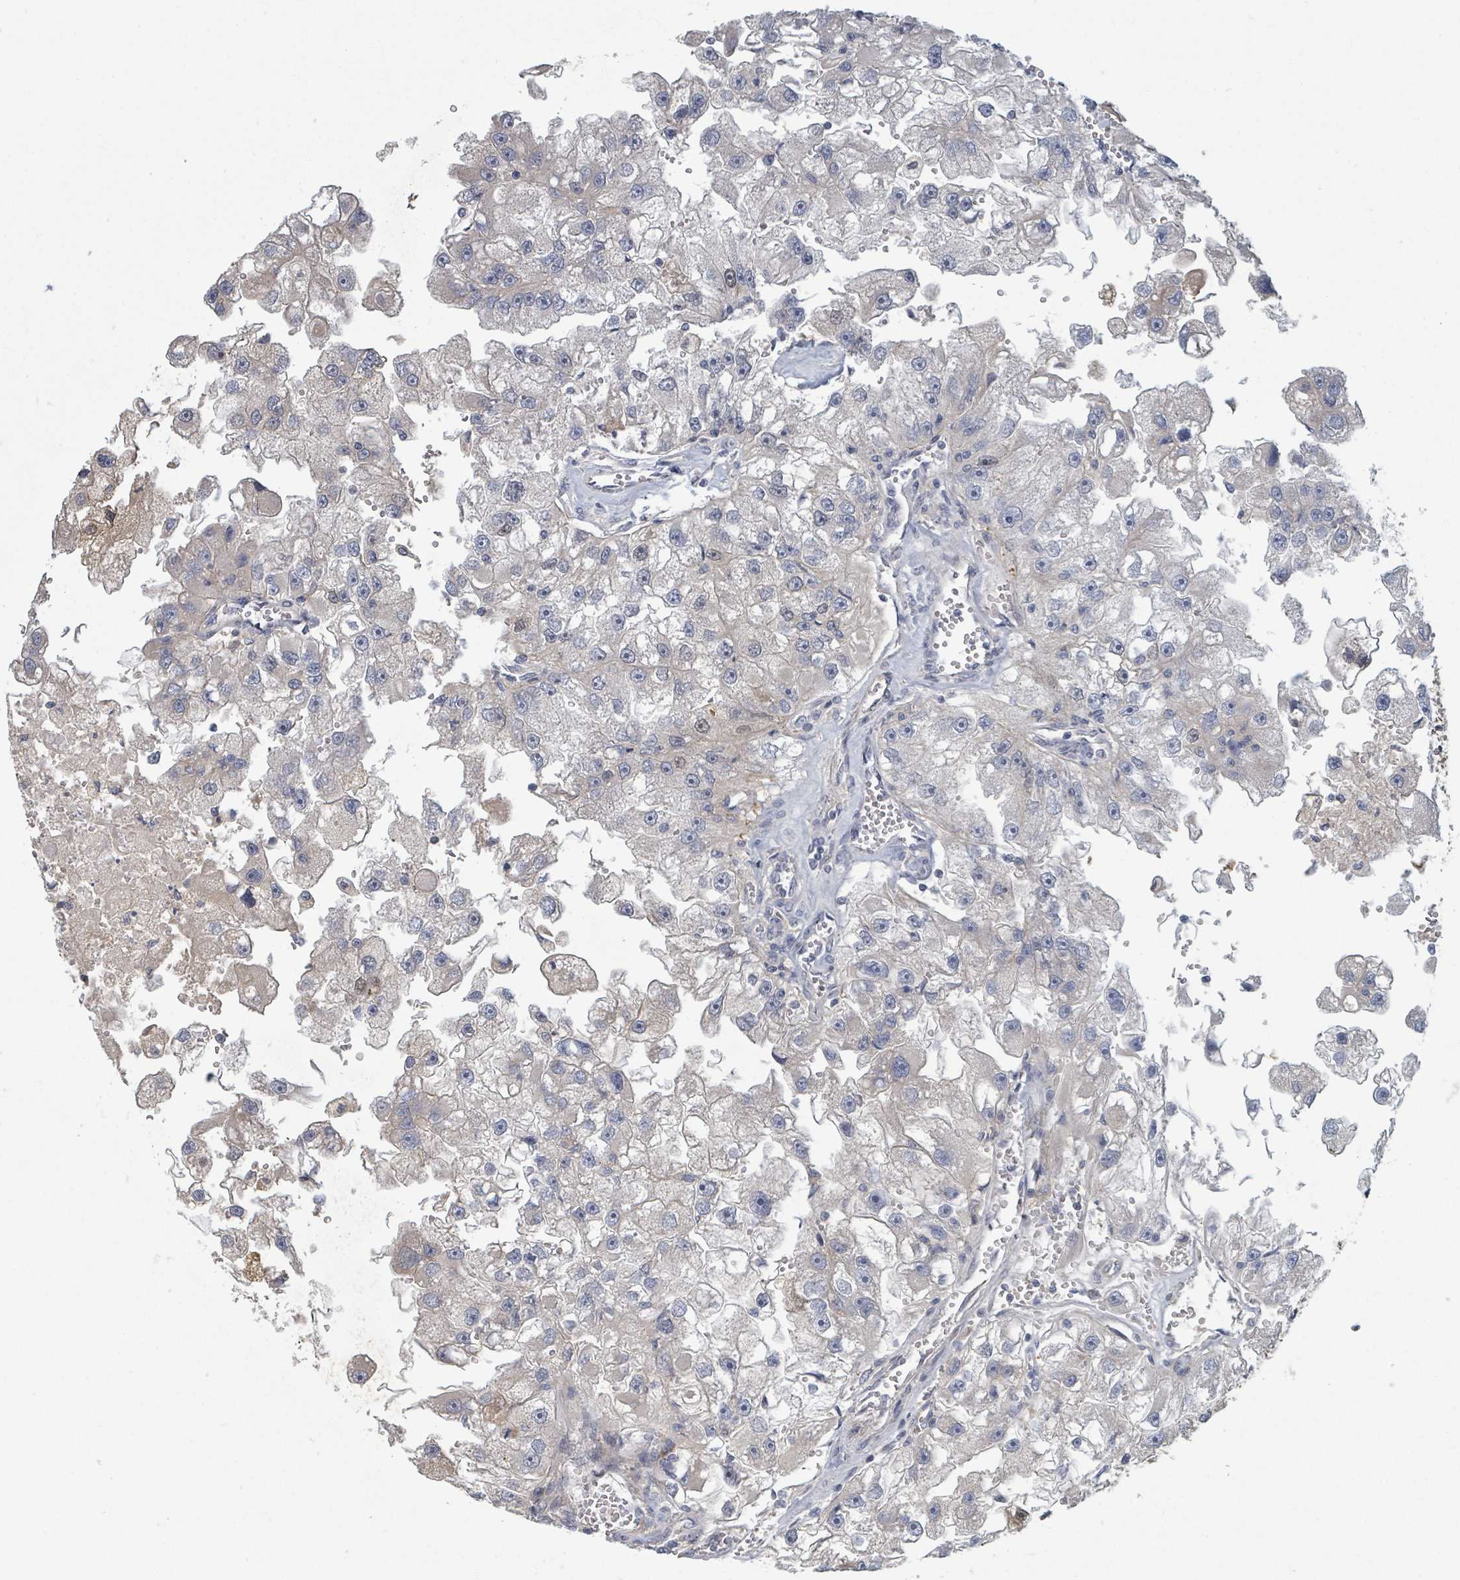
{"staining": {"intensity": "weak", "quantity": "<25%", "location": "cytoplasmic/membranous"}, "tissue": "renal cancer", "cell_type": "Tumor cells", "image_type": "cancer", "snomed": [{"axis": "morphology", "description": "Adenocarcinoma, NOS"}, {"axis": "topography", "description": "Kidney"}], "caption": "Histopathology image shows no protein expression in tumor cells of renal cancer tissue.", "gene": "GABBR1", "patient": {"sex": "male", "age": 63}}